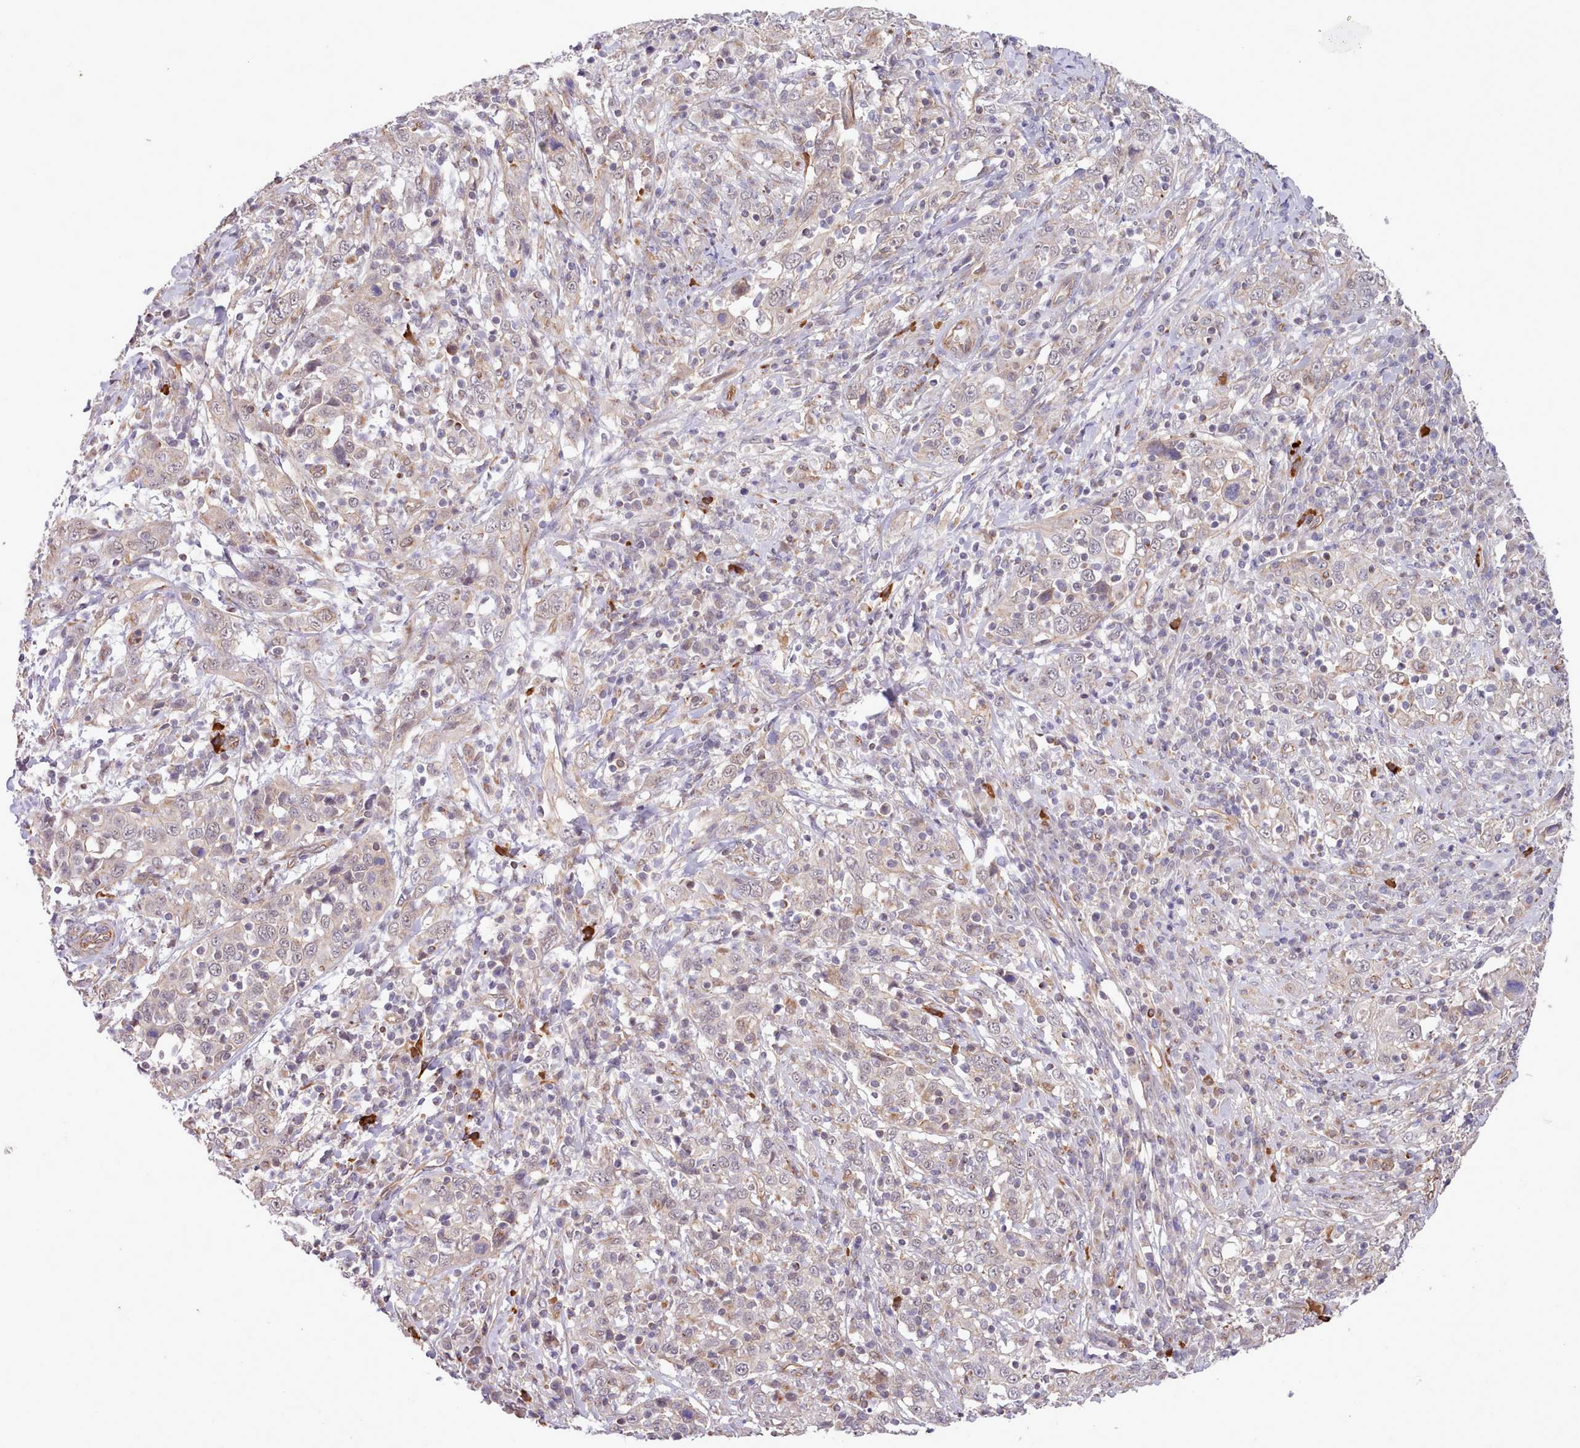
{"staining": {"intensity": "weak", "quantity": "<25%", "location": "nuclear"}, "tissue": "cervical cancer", "cell_type": "Tumor cells", "image_type": "cancer", "snomed": [{"axis": "morphology", "description": "Squamous cell carcinoma, NOS"}, {"axis": "topography", "description": "Cervix"}], "caption": "Immunohistochemical staining of cervical cancer (squamous cell carcinoma) demonstrates no significant expression in tumor cells.", "gene": "ZC3H13", "patient": {"sex": "female", "age": 46}}